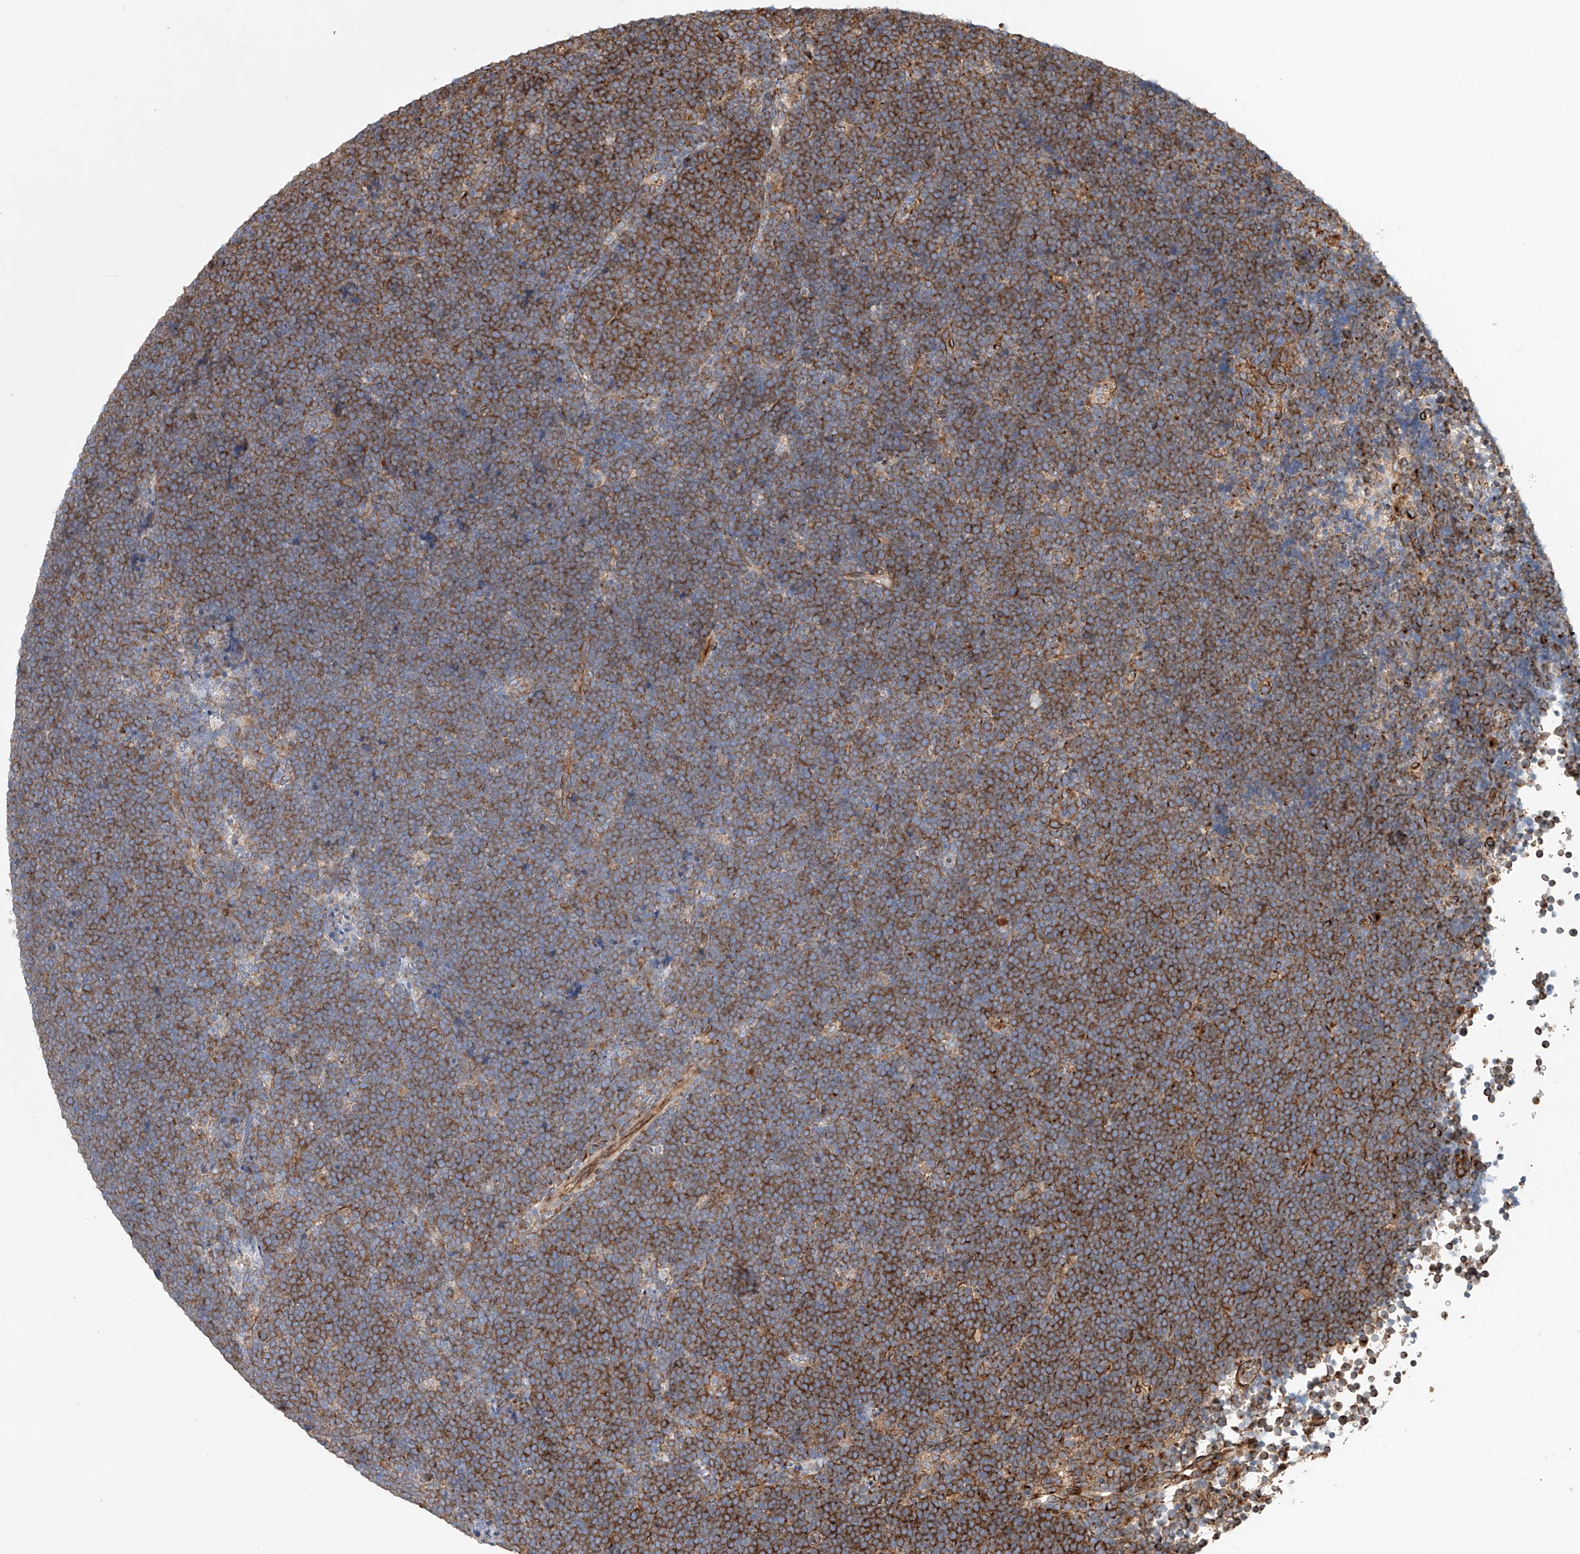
{"staining": {"intensity": "strong", "quantity": "25%-75%", "location": "cytoplasmic/membranous"}, "tissue": "lymphoma", "cell_type": "Tumor cells", "image_type": "cancer", "snomed": [{"axis": "morphology", "description": "Malignant lymphoma, non-Hodgkin's type, High grade"}, {"axis": "topography", "description": "Lymph node"}], "caption": "Immunohistochemical staining of lymphoma demonstrates strong cytoplasmic/membranous protein staining in approximately 25%-75% of tumor cells.", "gene": "HGSNAT", "patient": {"sex": "male", "age": 13}}